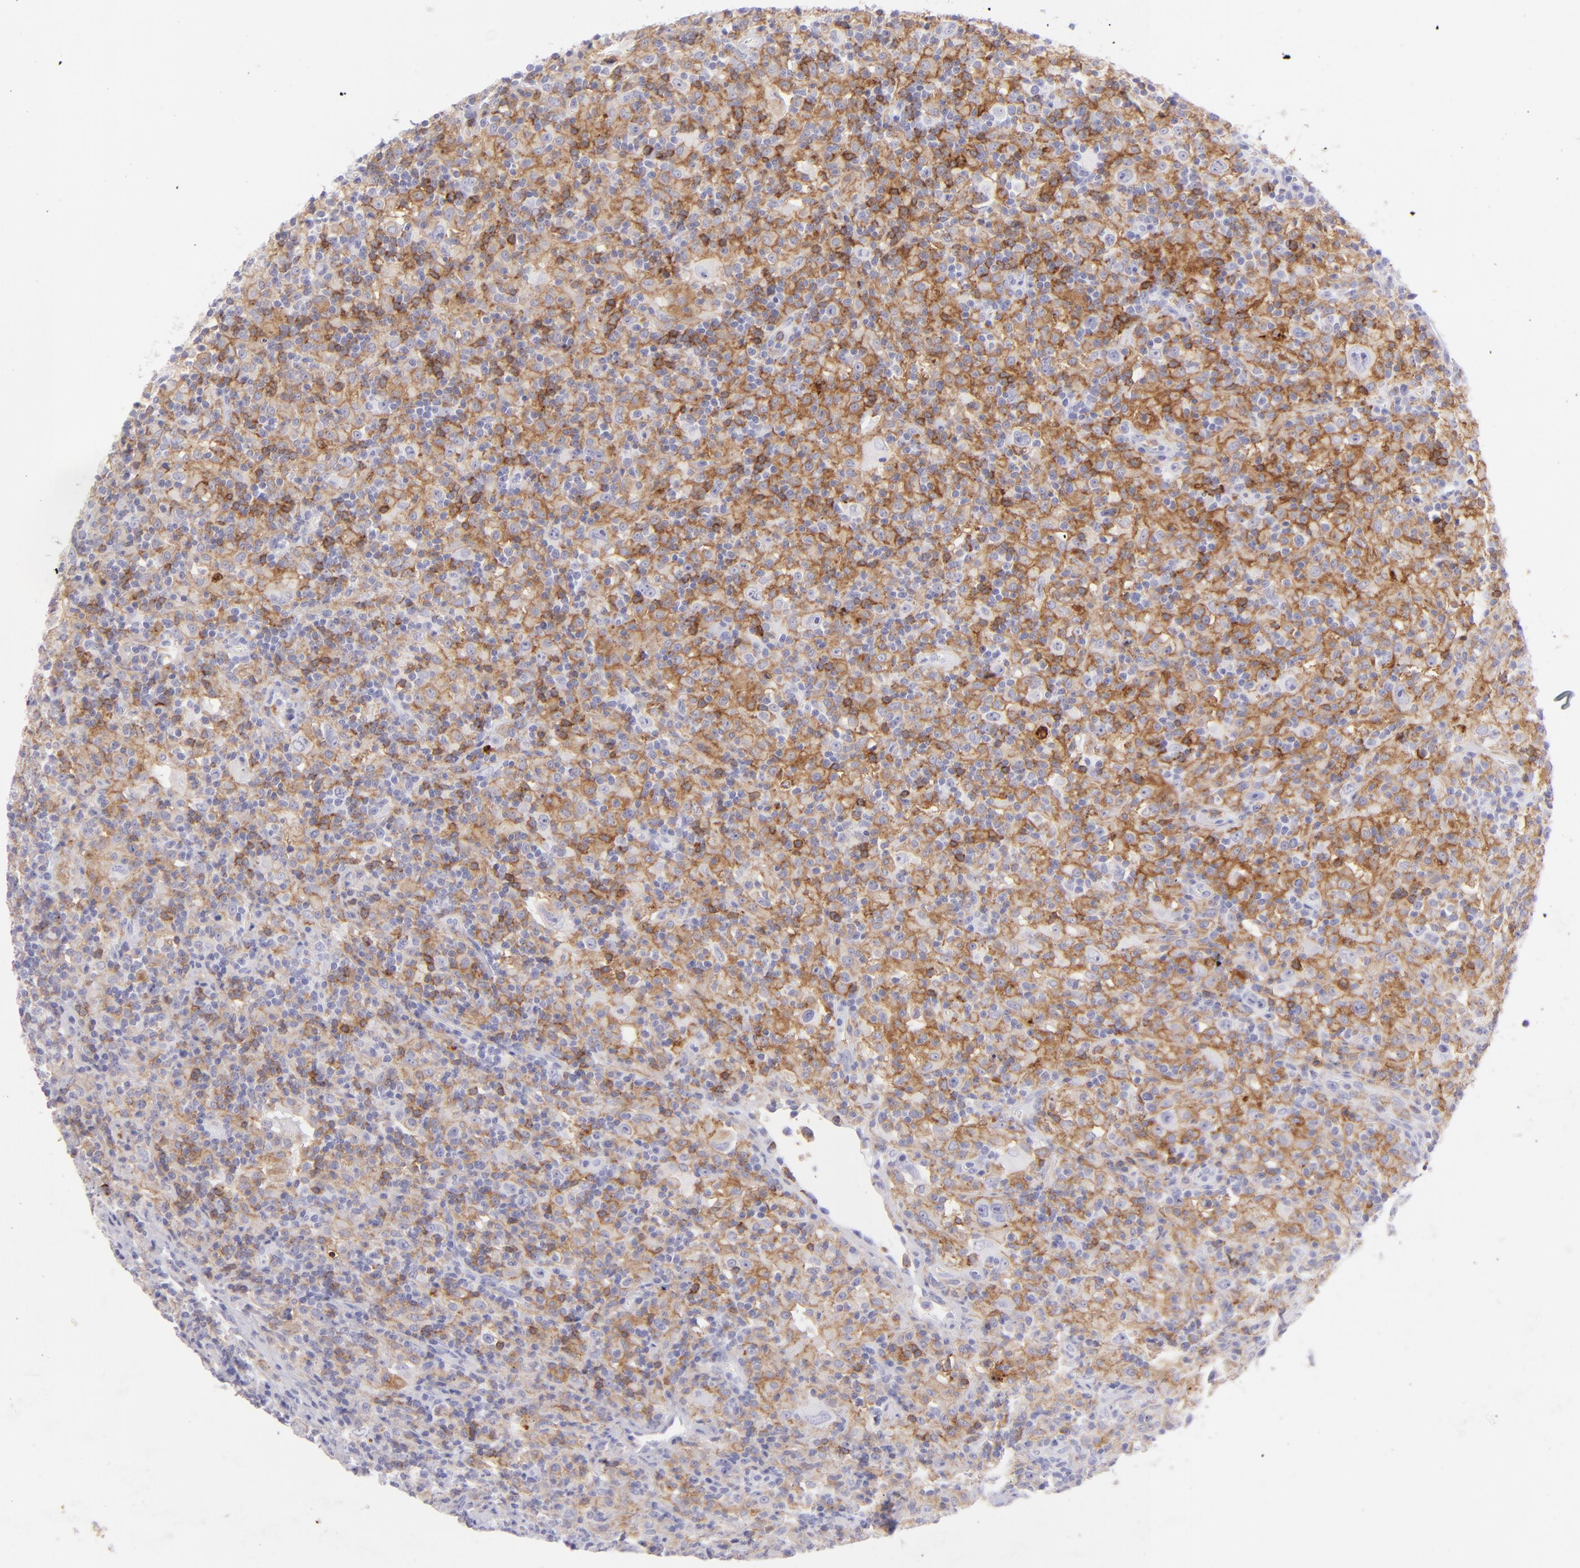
{"staining": {"intensity": "negative", "quantity": "none", "location": "none"}, "tissue": "lymphoma", "cell_type": "Tumor cells", "image_type": "cancer", "snomed": [{"axis": "morphology", "description": "Hodgkin's disease, NOS"}, {"axis": "topography", "description": "Lymph node"}], "caption": "This is an IHC micrograph of human lymphoma. There is no expression in tumor cells.", "gene": "CD72", "patient": {"sex": "male", "age": 46}}